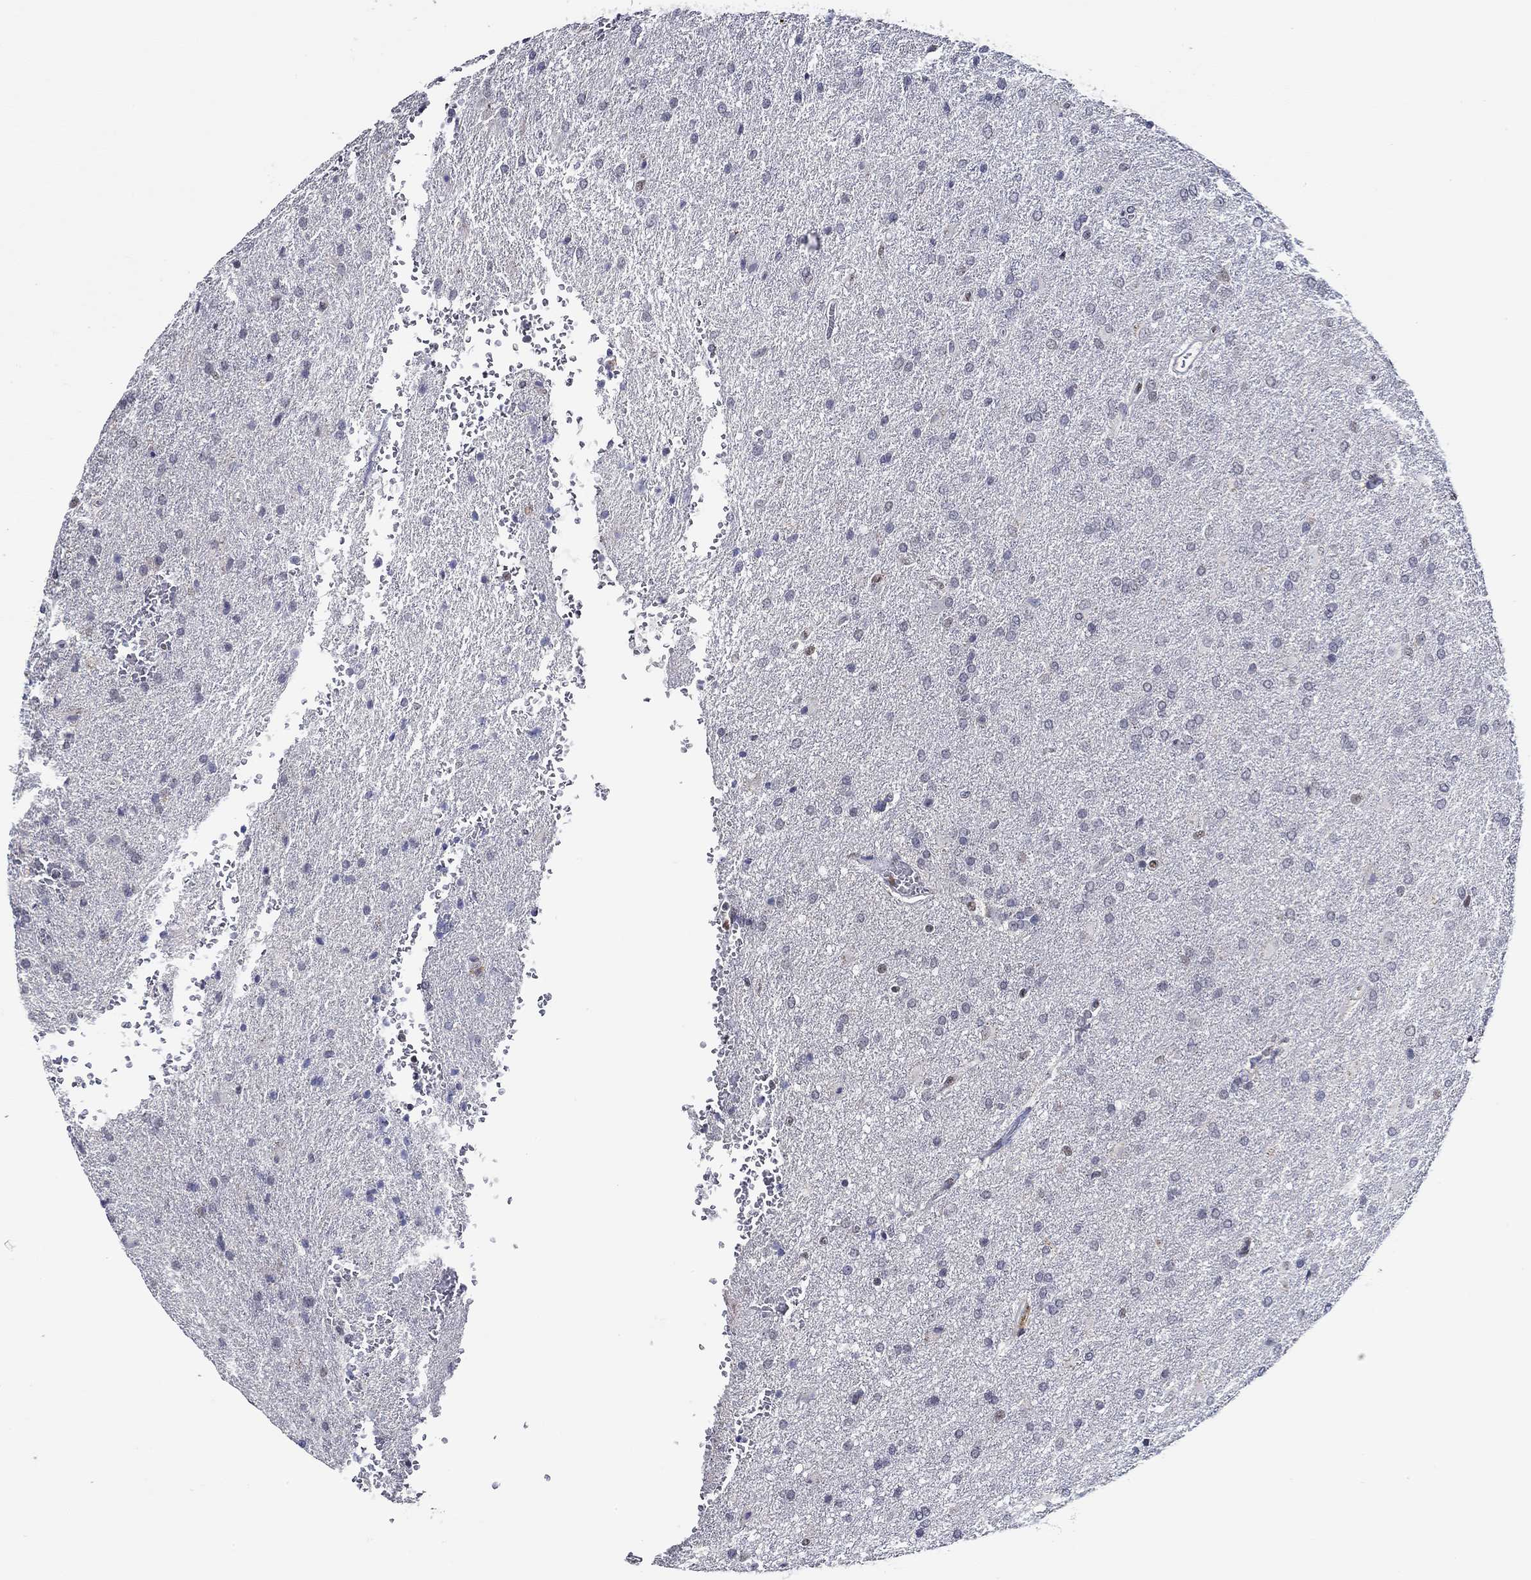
{"staining": {"intensity": "weak", "quantity": "<25%", "location": "cytoplasmic/membranous"}, "tissue": "glioma", "cell_type": "Tumor cells", "image_type": "cancer", "snomed": [{"axis": "morphology", "description": "Glioma, malignant, High grade"}, {"axis": "topography", "description": "Brain"}], "caption": "Tumor cells show no significant positivity in glioma. (Brightfield microscopy of DAB (3,3'-diaminobenzidine) IHC at high magnification).", "gene": "GATA2", "patient": {"sex": "male", "age": 68}}